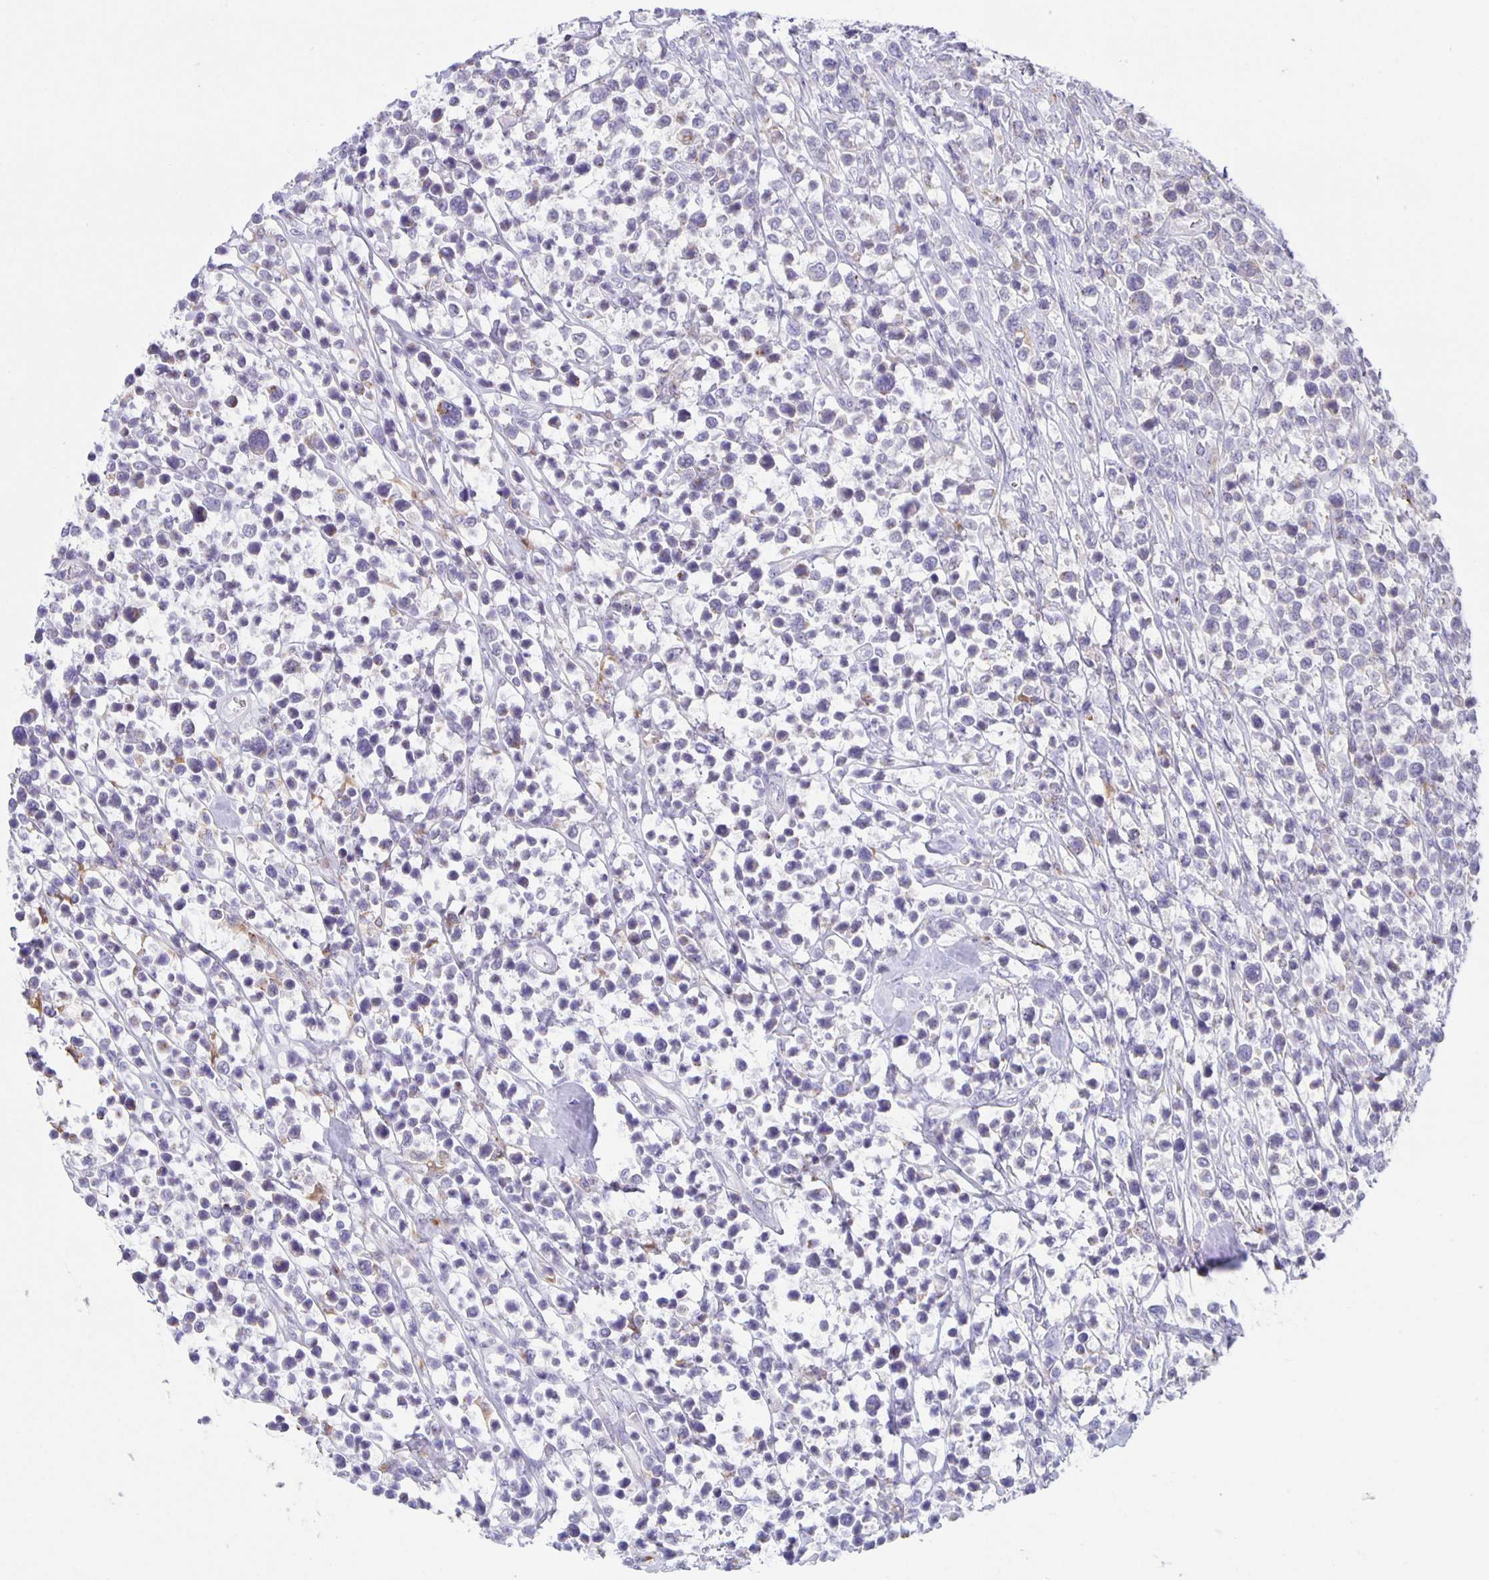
{"staining": {"intensity": "negative", "quantity": "none", "location": "none"}, "tissue": "lymphoma", "cell_type": "Tumor cells", "image_type": "cancer", "snomed": [{"axis": "morphology", "description": "Malignant lymphoma, non-Hodgkin's type, High grade"}, {"axis": "topography", "description": "Soft tissue"}], "caption": "High-grade malignant lymphoma, non-Hodgkin's type was stained to show a protein in brown. There is no significant staining in tumor cells.", "gene": "LIPA", "patient": {"sex": "female", "age": 56}}